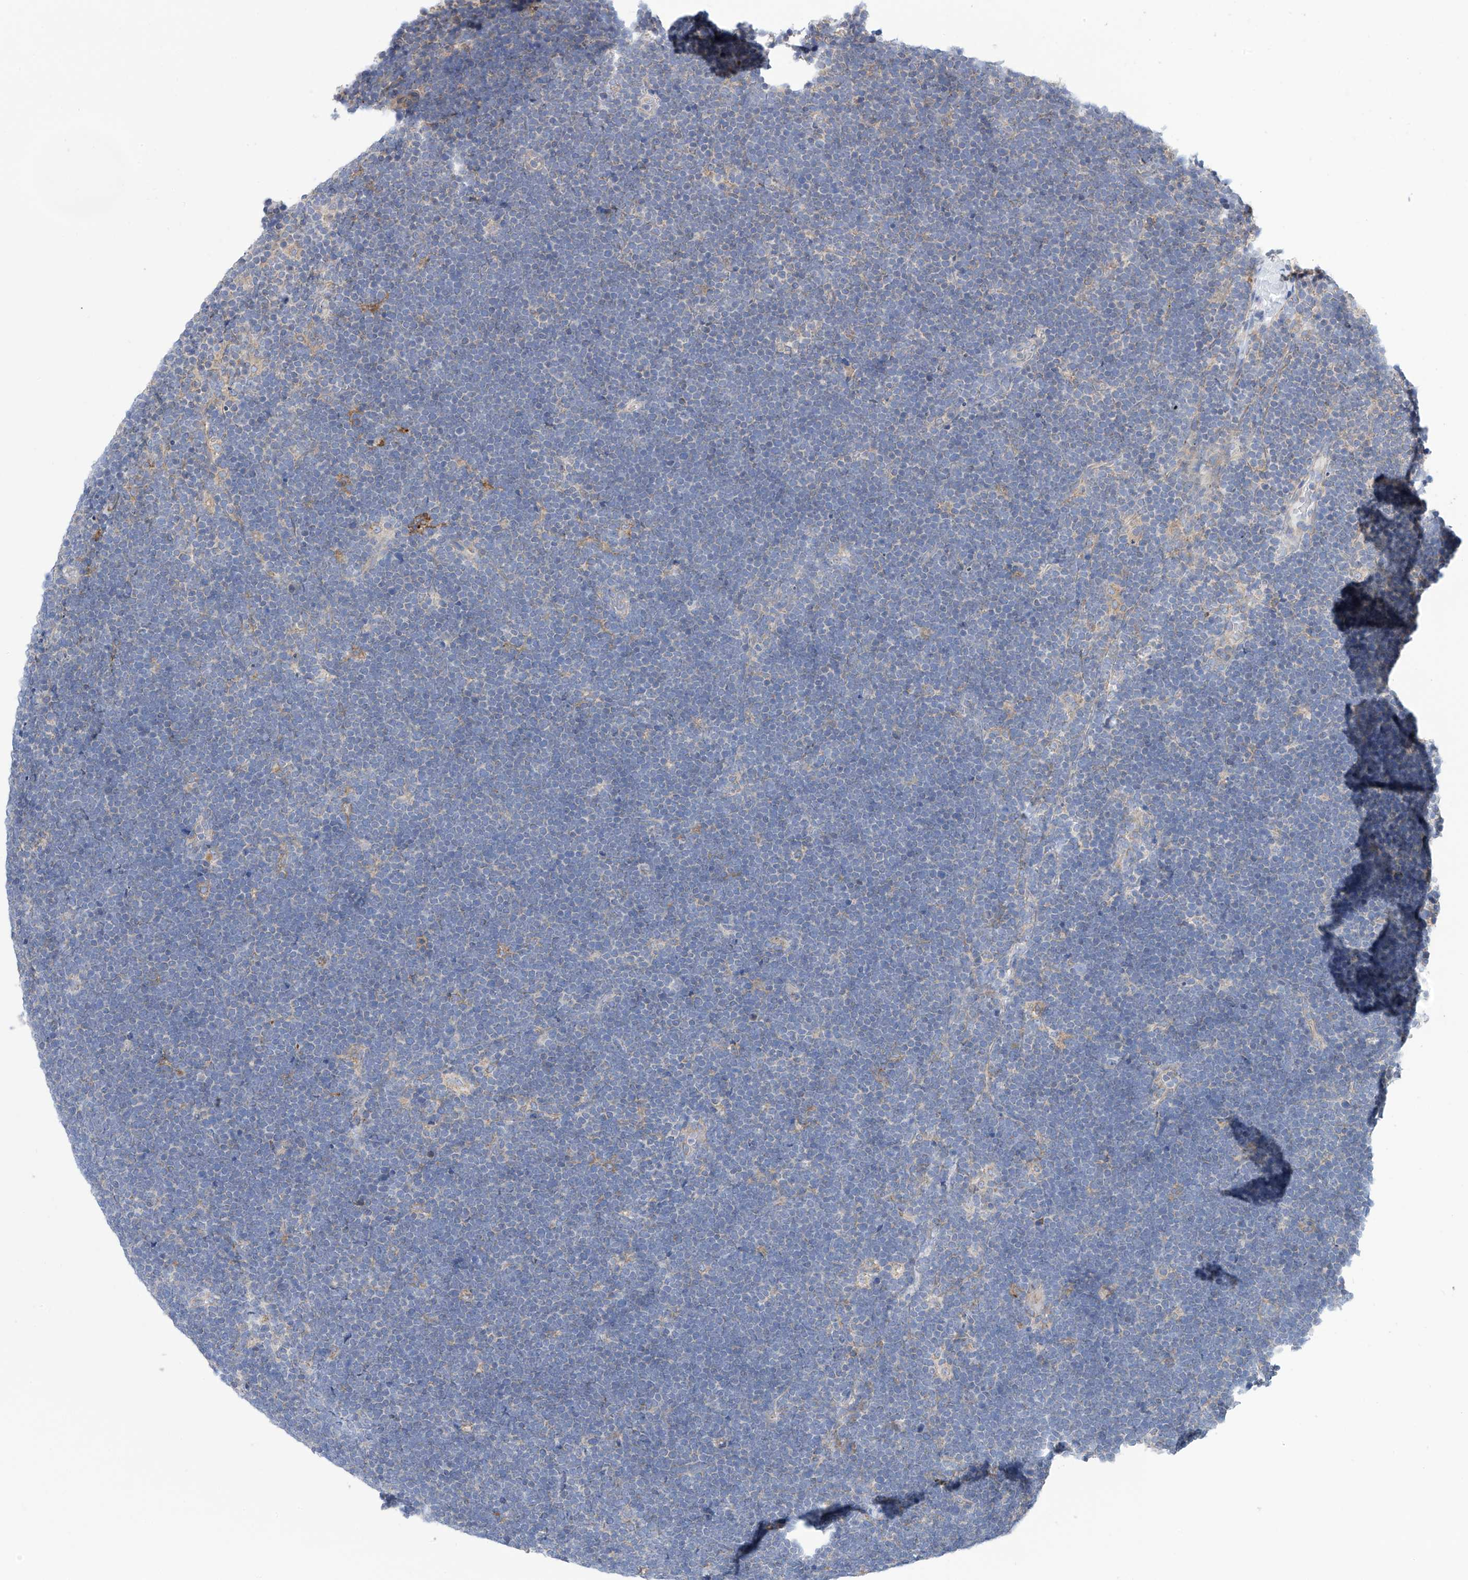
{"staining": {"intensity": "negative", "quantity": "none", "location": "none"}, "tissue": "lymphoma", "cell_type": "Tumor cells", "image_type": "cancer", "snomed": [{"axis": "morphology", "description": "Malignant lymphoma, non-Hodgkin's type, High grade"}, {"axis": "topography", "description": "Lymph node"}], "caption": "High magnification brightfield microscopy of malignant lymphoma, non-Hodgkin's type (high-grade) stained with DAB (3,3'-diaminobenzidine) (brown) and counterstained with hematoxylin (blue): tumor cells show no significant staining.", "gene": "P2RX7", "patient": {"sex": "male", "age": 13}}